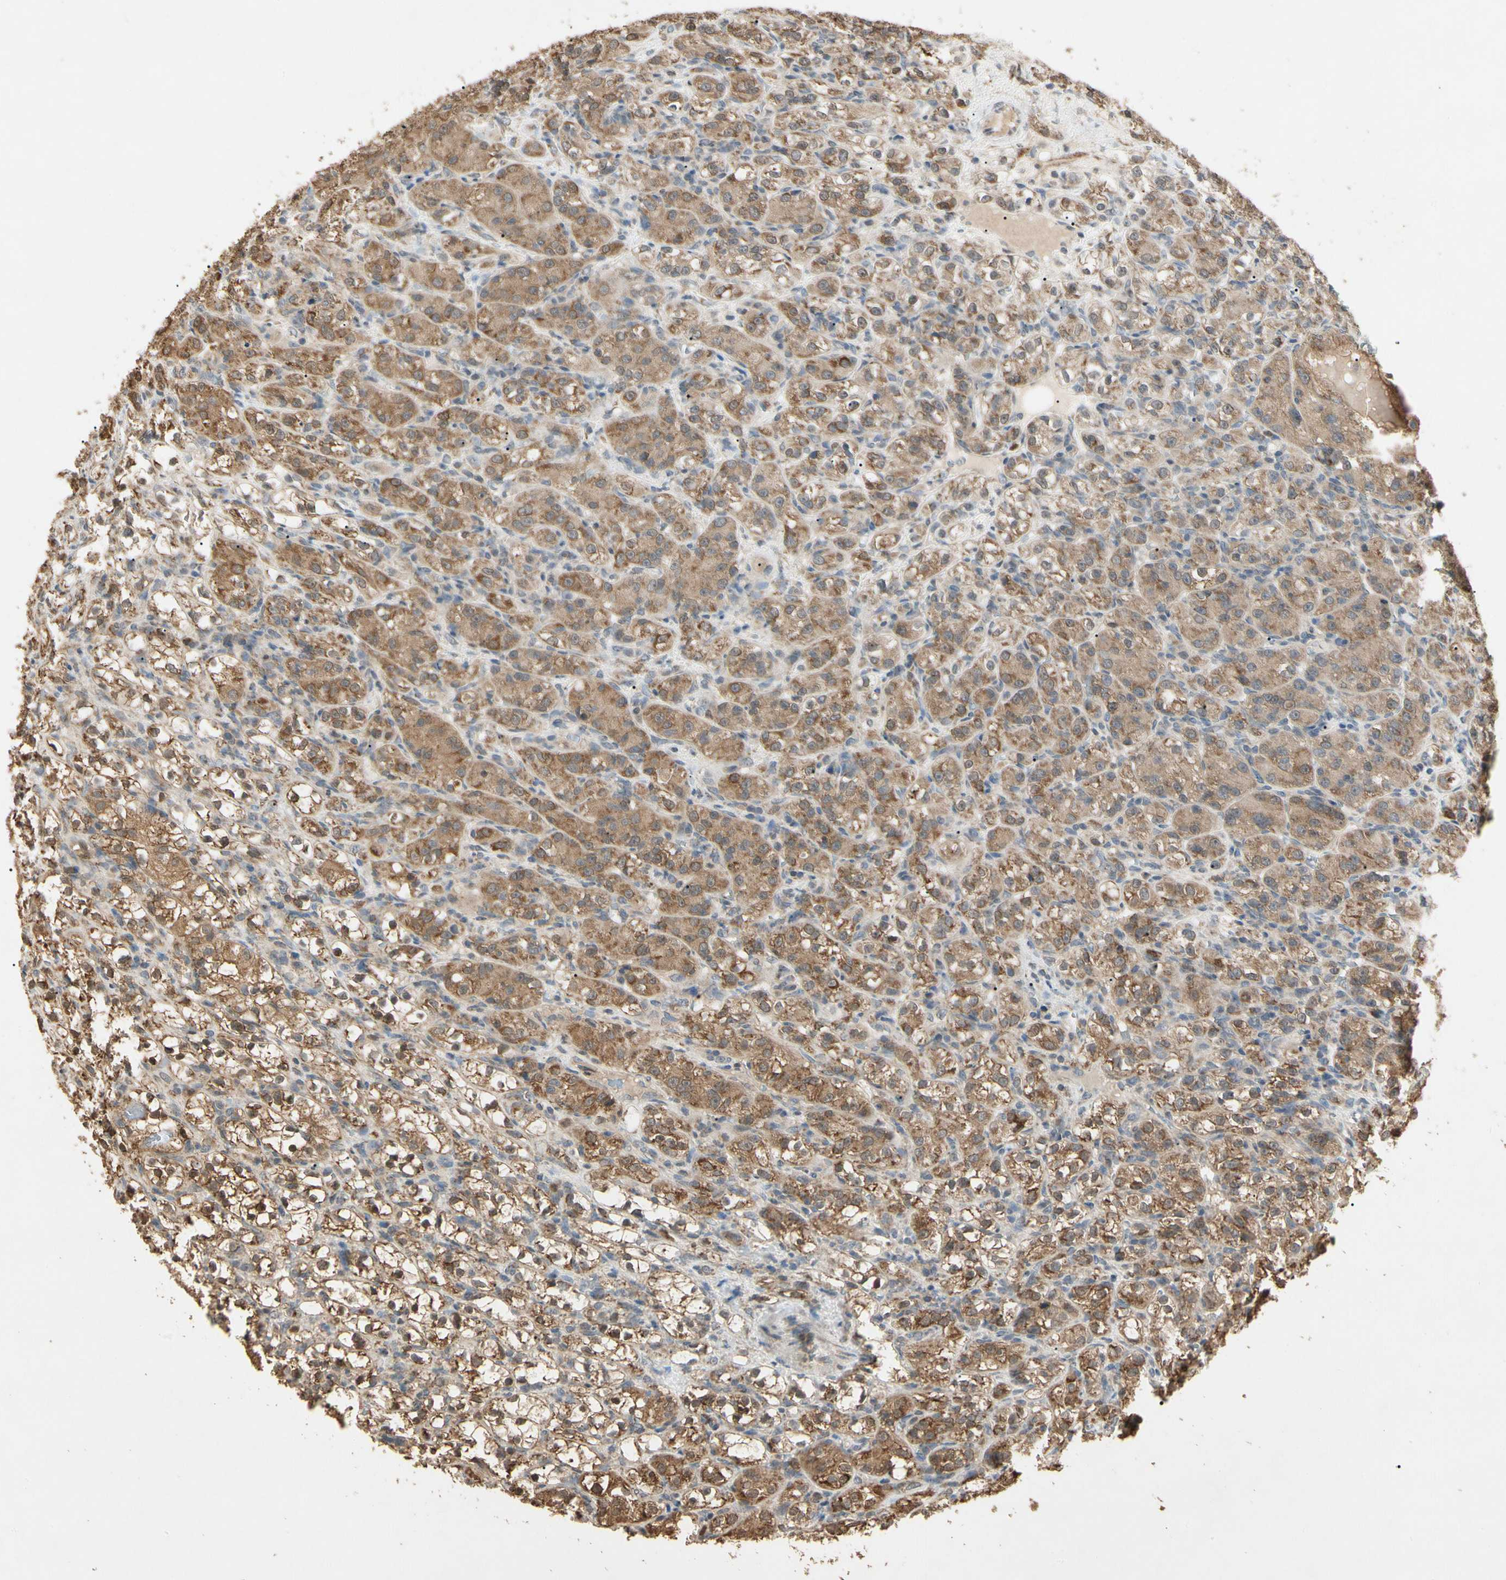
{"staining": {"intensity": "moderate", "quantity": ">75%", "location": "cytoplasmic/membranous,nuclear"}, "tissue": "renal cancer", "cell_type": "Tumor cells", "image_type": "cancer", "snomed": [{"axis": "morphology", "description": "Normal tissue, NOS"}, {"axis": "morphology", "description": "Adenocarcinoma, NOS"}, {"axis": "topography", "description": "Kidney"}], "caption": "Renal cancer (adenocarcinoma) tissue displays moderate cytoplasmic/membranous and nuclear expression in approximately >75% of tumor cells The protein of interest is stained brown, and the nuclei are stained in blue (DAB (3,3'-diaminobenzidine) IHC with brightfield microscopy, high magnification).", "gene": "PRDX5", "patient": {"sex": "male", "age": 61}}